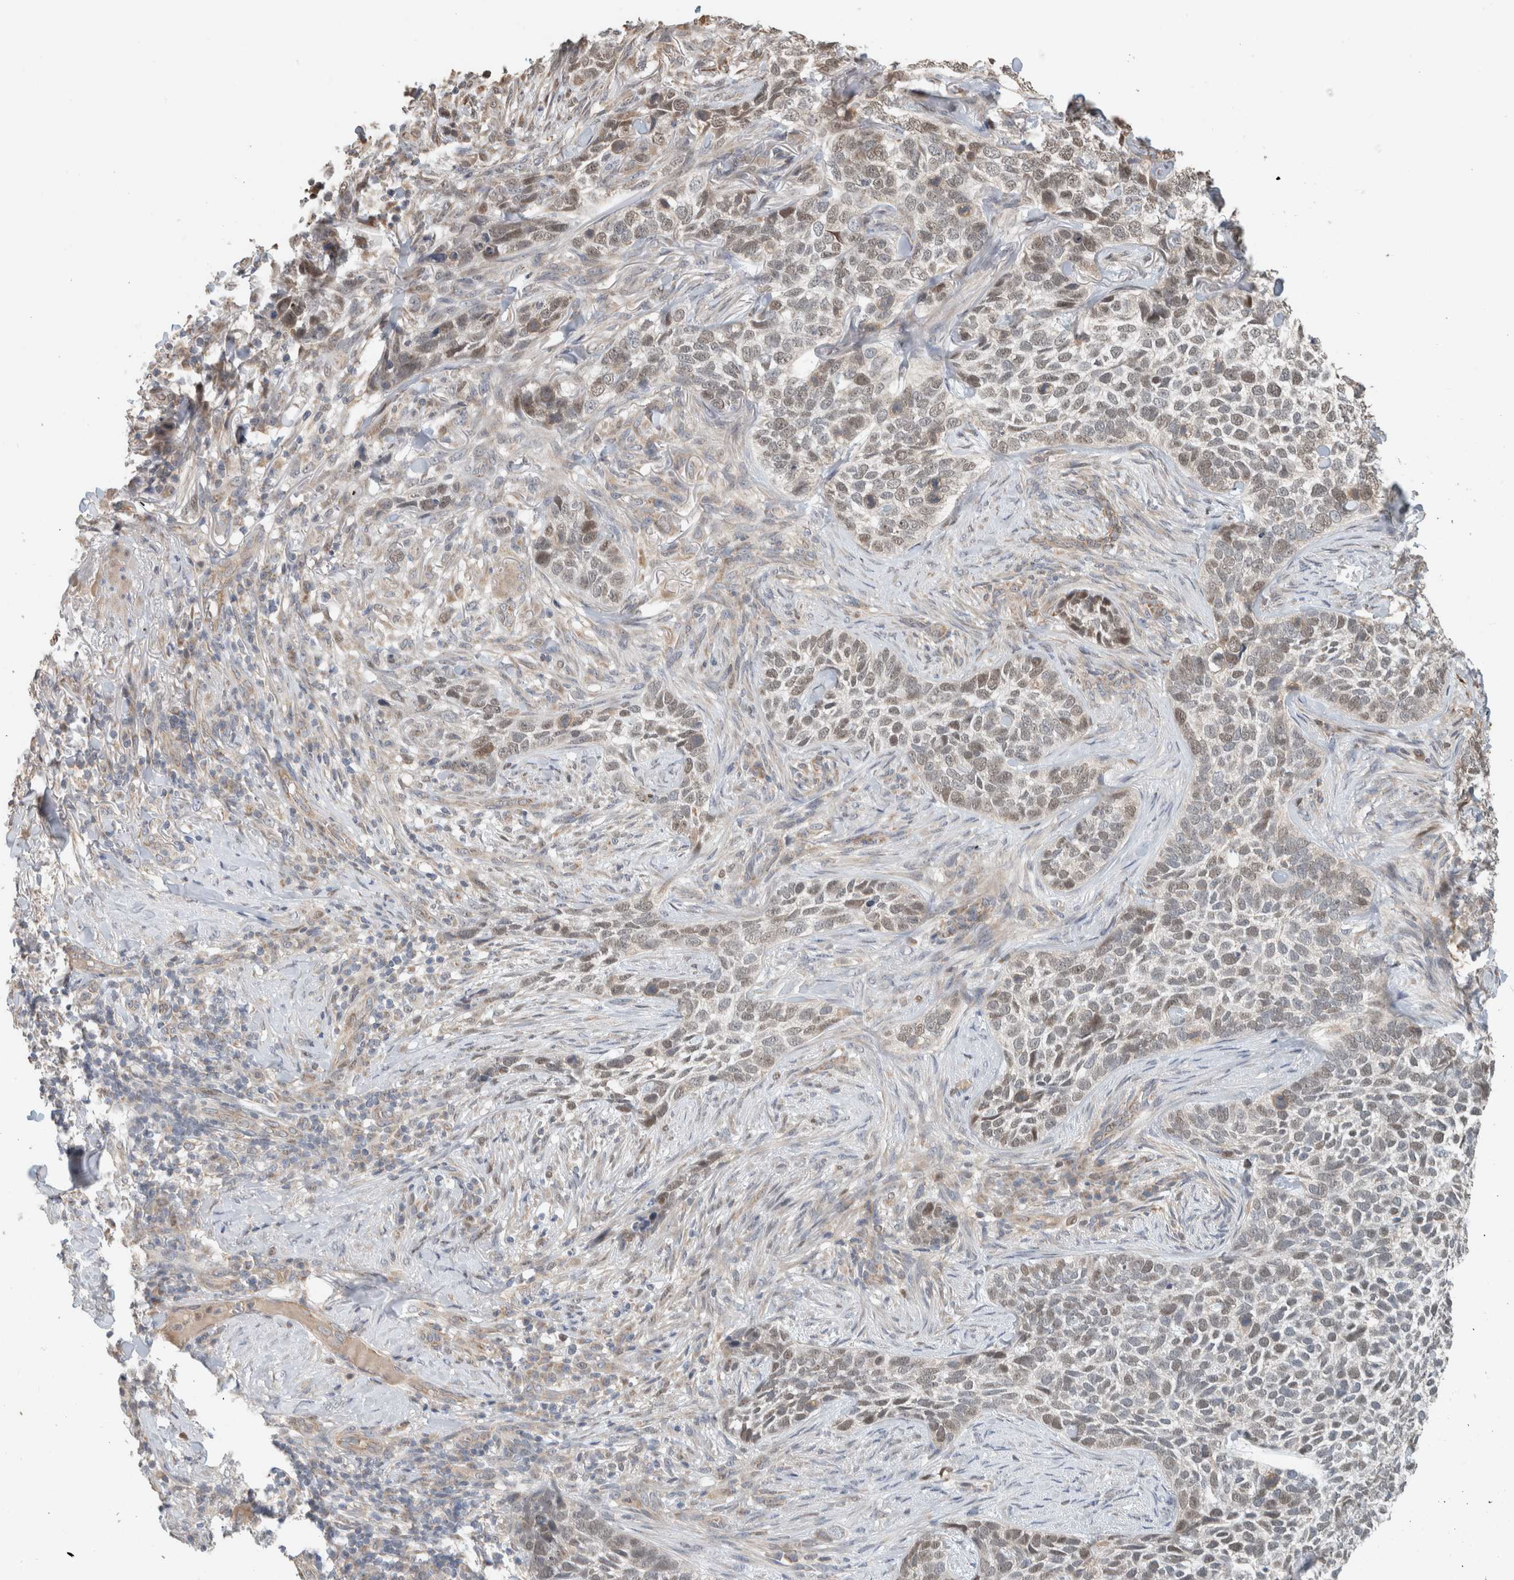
{"staining": {"intensity": "weak", "quantity": "25%-75%", "location": "nuclear"}, "tissue": "skin cancer", "cell_type": "Tumor cells", "image_type": "cancer", "snomed": [{"axis": "morphology", "description": "Basal cell carcinoma"}, {"axis": "topography", "description": "Skin"}], "caption": "Skin cancer (basal cell carcinoma) stained with a protein marker shows weak staining in tumor cells.", "gene": "GINS4", "patient": {"sex": "female", "age": 64}}